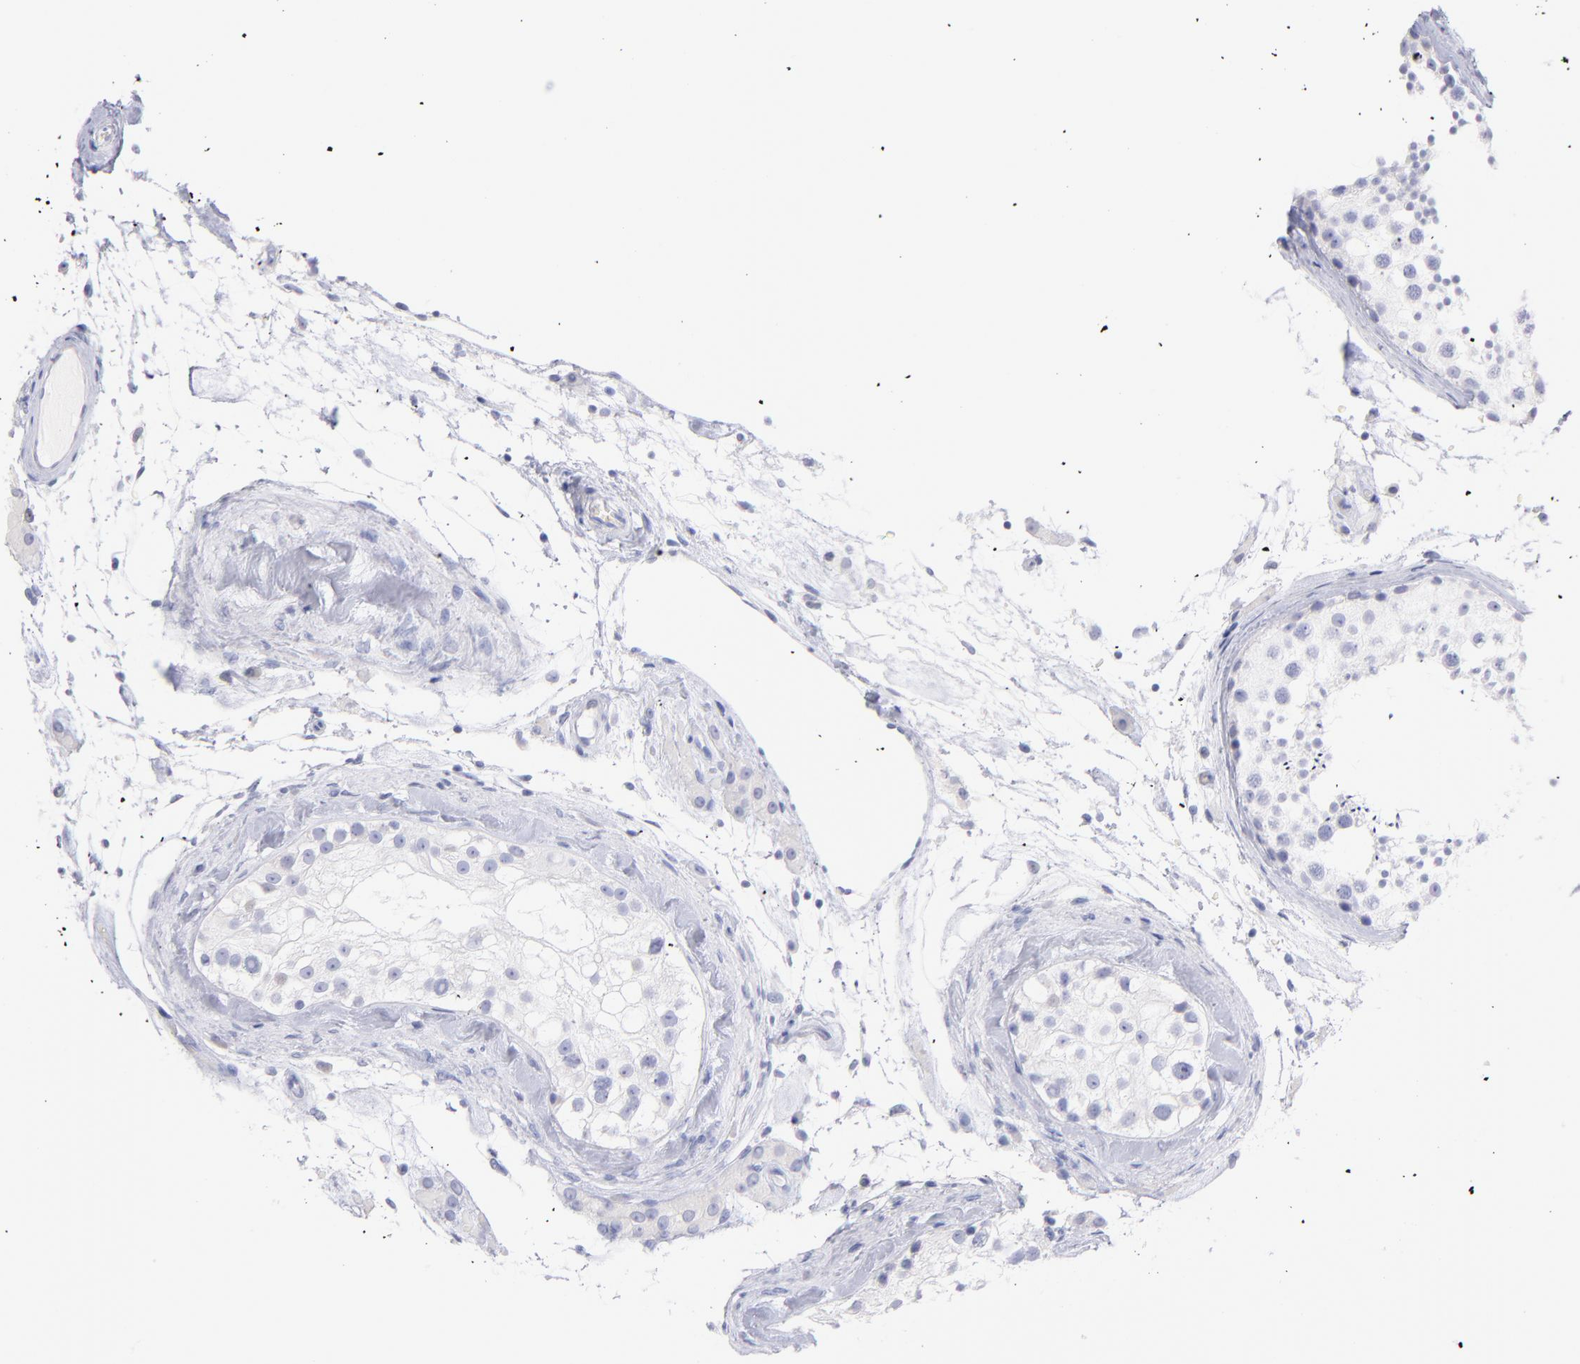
{"staining": {"intensity": "negative", "quantity": "none", "location": "none"}, "tissue": "testis", "cell_type": "Cells in seminiferous ducts", "image_type": "normal", "snomed": [{"axis": "morphology", "description": "Normal tissue, NOS"}, {"axis": "topography", "description": "Testis"}], "caption": "DAB immunohistochemical staining of benign human testis demonstrates no significant expression in cells in seminiferous ducts.", "gene": "SCGN", "patient": {"sex": "male", "age": 46}}